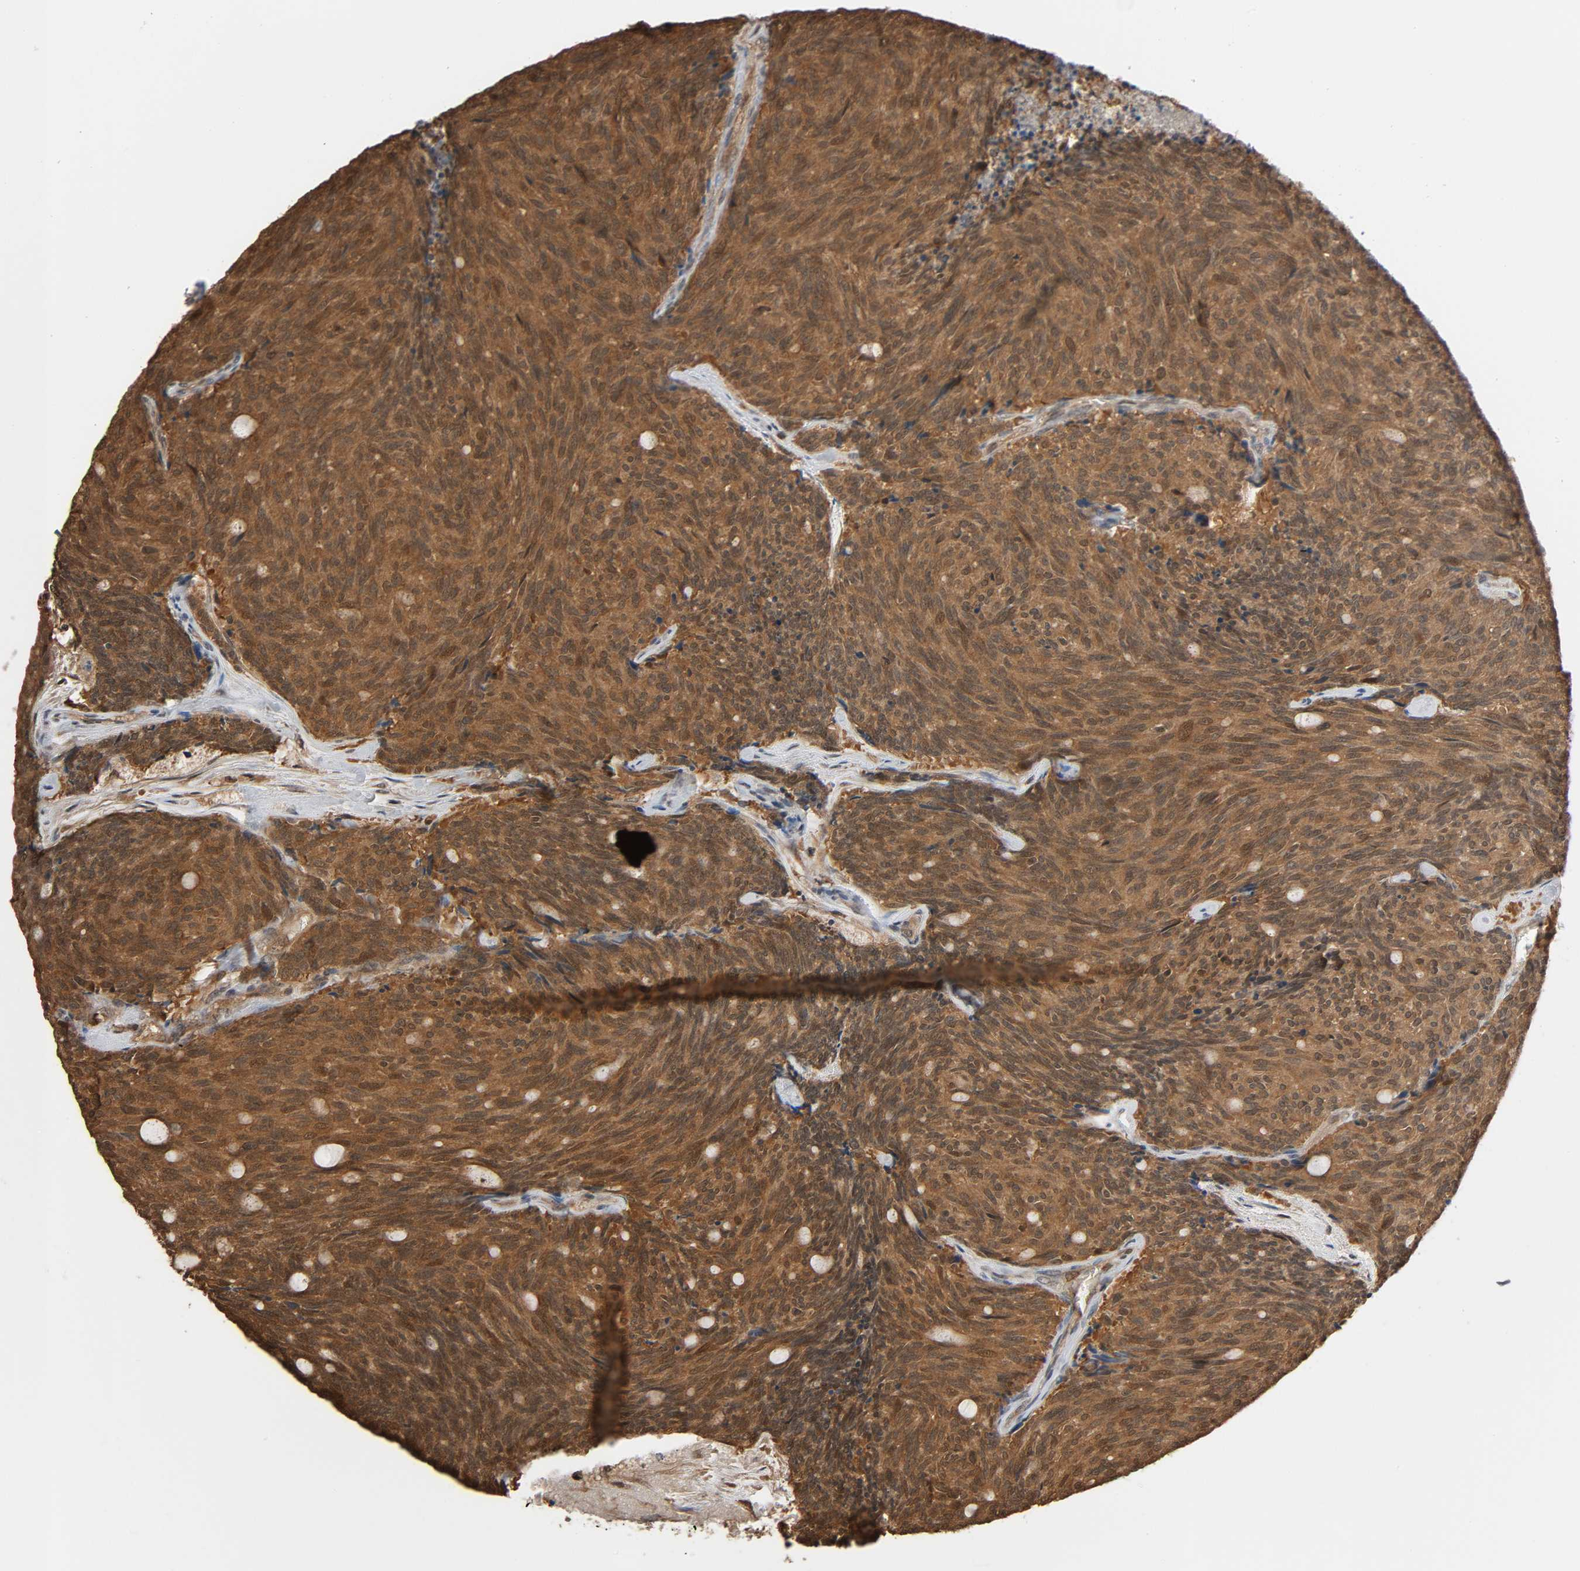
{"staining": {"intensity": "strong", "quantity": ">75%", "location": "cytoplasmic/membranous,nuclear"}, "tissue": "carcinoid", "cell_type": "Tumor cells", "image_type": "cancer", "snomed": [{"axis": "morphology", "description": "Carcinoid, malignant, NOS"}, {"axis": "topography", "description": "Pancreas"}], "caption": "DAB immunohistochemical staining of human malignant carcinoid reveals strong cytoplasmic/membranous and nuclear protein expression in approximately >75% of tumor cells. (Stains: DAB in brown, nuclei in blue, Microscopy: brightfield microscopy at high magnification).", "gene": "NEDD8", "patient": {"sex": "female", "age": 54}}